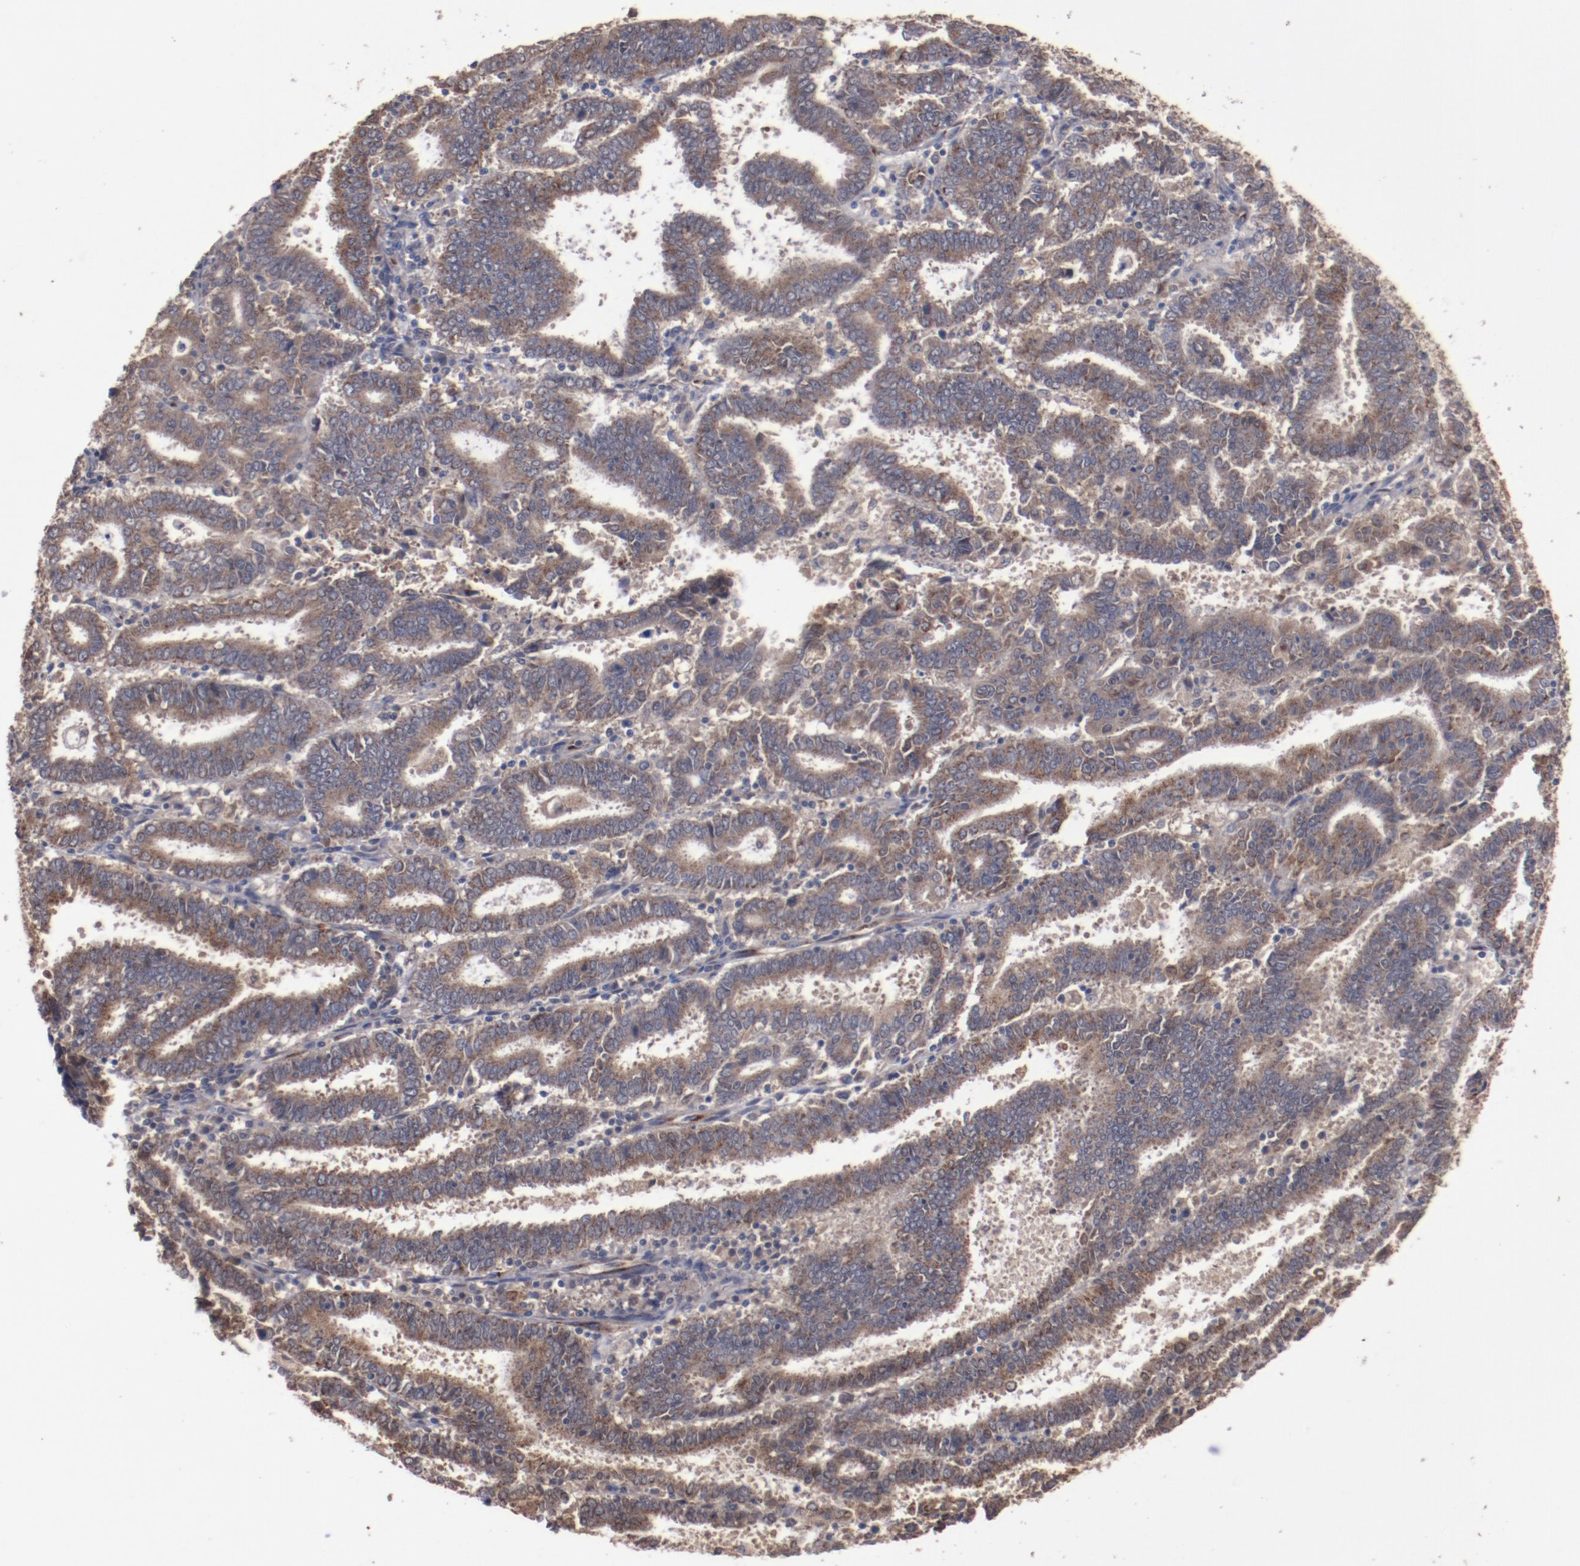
{"staining": {"intensity": "moderate", "quantity": ">75%", "location": "cytoplasmic/membranous"}, "tissue": "endometrial cancer", "cell_type": "Tumor cells", "image_type": "cancer", "snomed": [{"axis": "morphology", "description": "Adenocarcinoma, NOS"}, {"axis": "topography", "description": "Uterus"}], "caption": "Protein staining of endometrial adenocarcinoma tissue shows moderate cytoplasmic/membranous expression in approximately >75% of tumor cells. (DAB IHC, brown staining for protein, blue staining for nuclei).", "gene": "DIPK2B", "patient": {"sex": "female", "age": 83}}